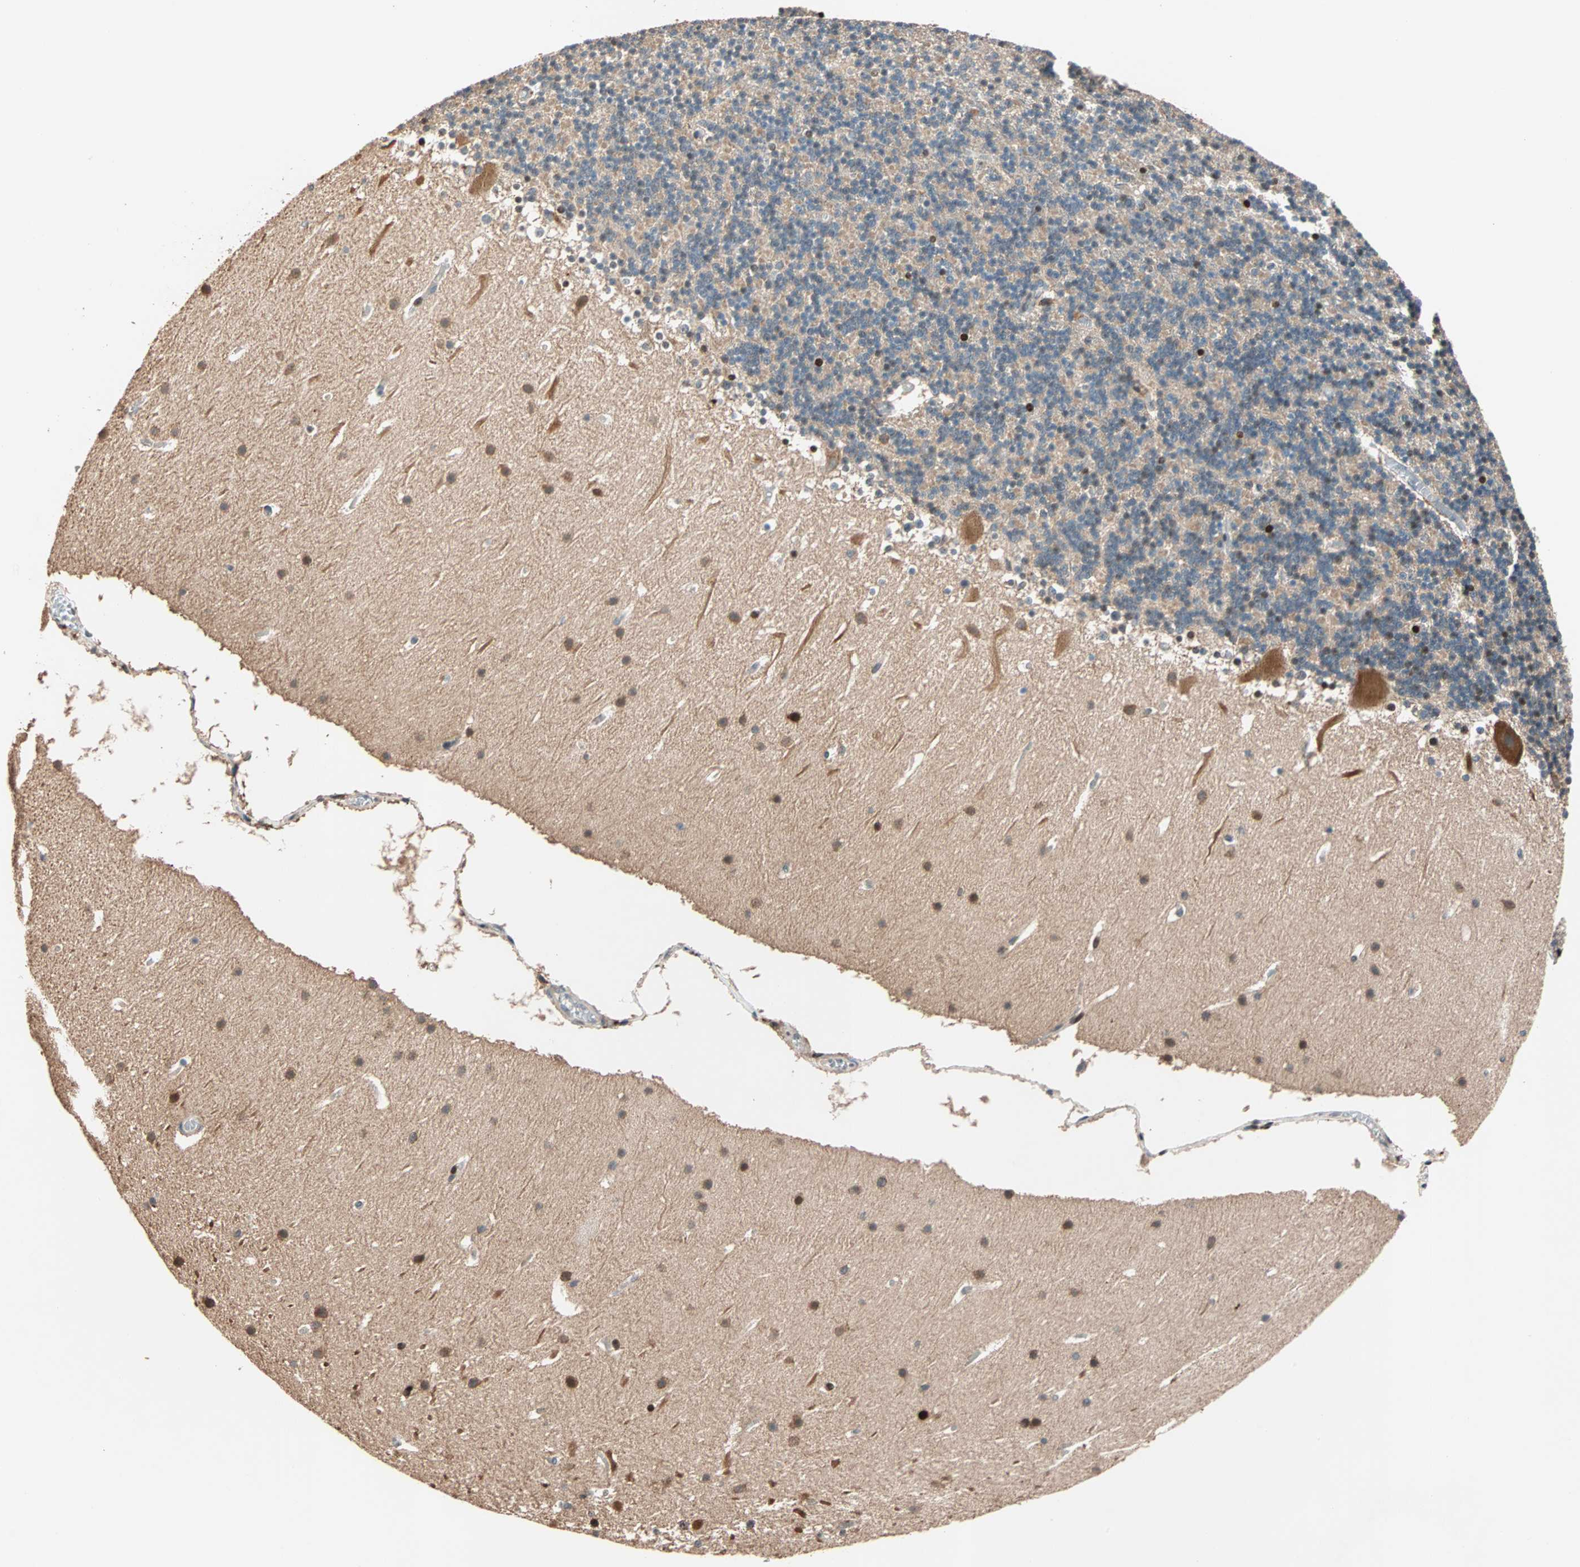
{"staining": {"intensity": "moderate", "quantity": "25%-75%", "location": "cytoplasmic/membranous,nuclear"}, "tissue": "cerebellum", "cell_type": "Cells in granular layer", "image_type": "normal", "snomed": [{"axis": "morphology", "description": "Normal tissue, NOS"}, {"axis": "topography", "description": "Cerebellum"}], "caption": "Unremarkable cerebellum displays moderate cytoplasmic/membranous,nuclear expression in approximately 25%-75% of cells in granular layer, visualized by immunohistochemistry.", "gene": "HECW1", "patient": {"sex": "male", "age": 45}}